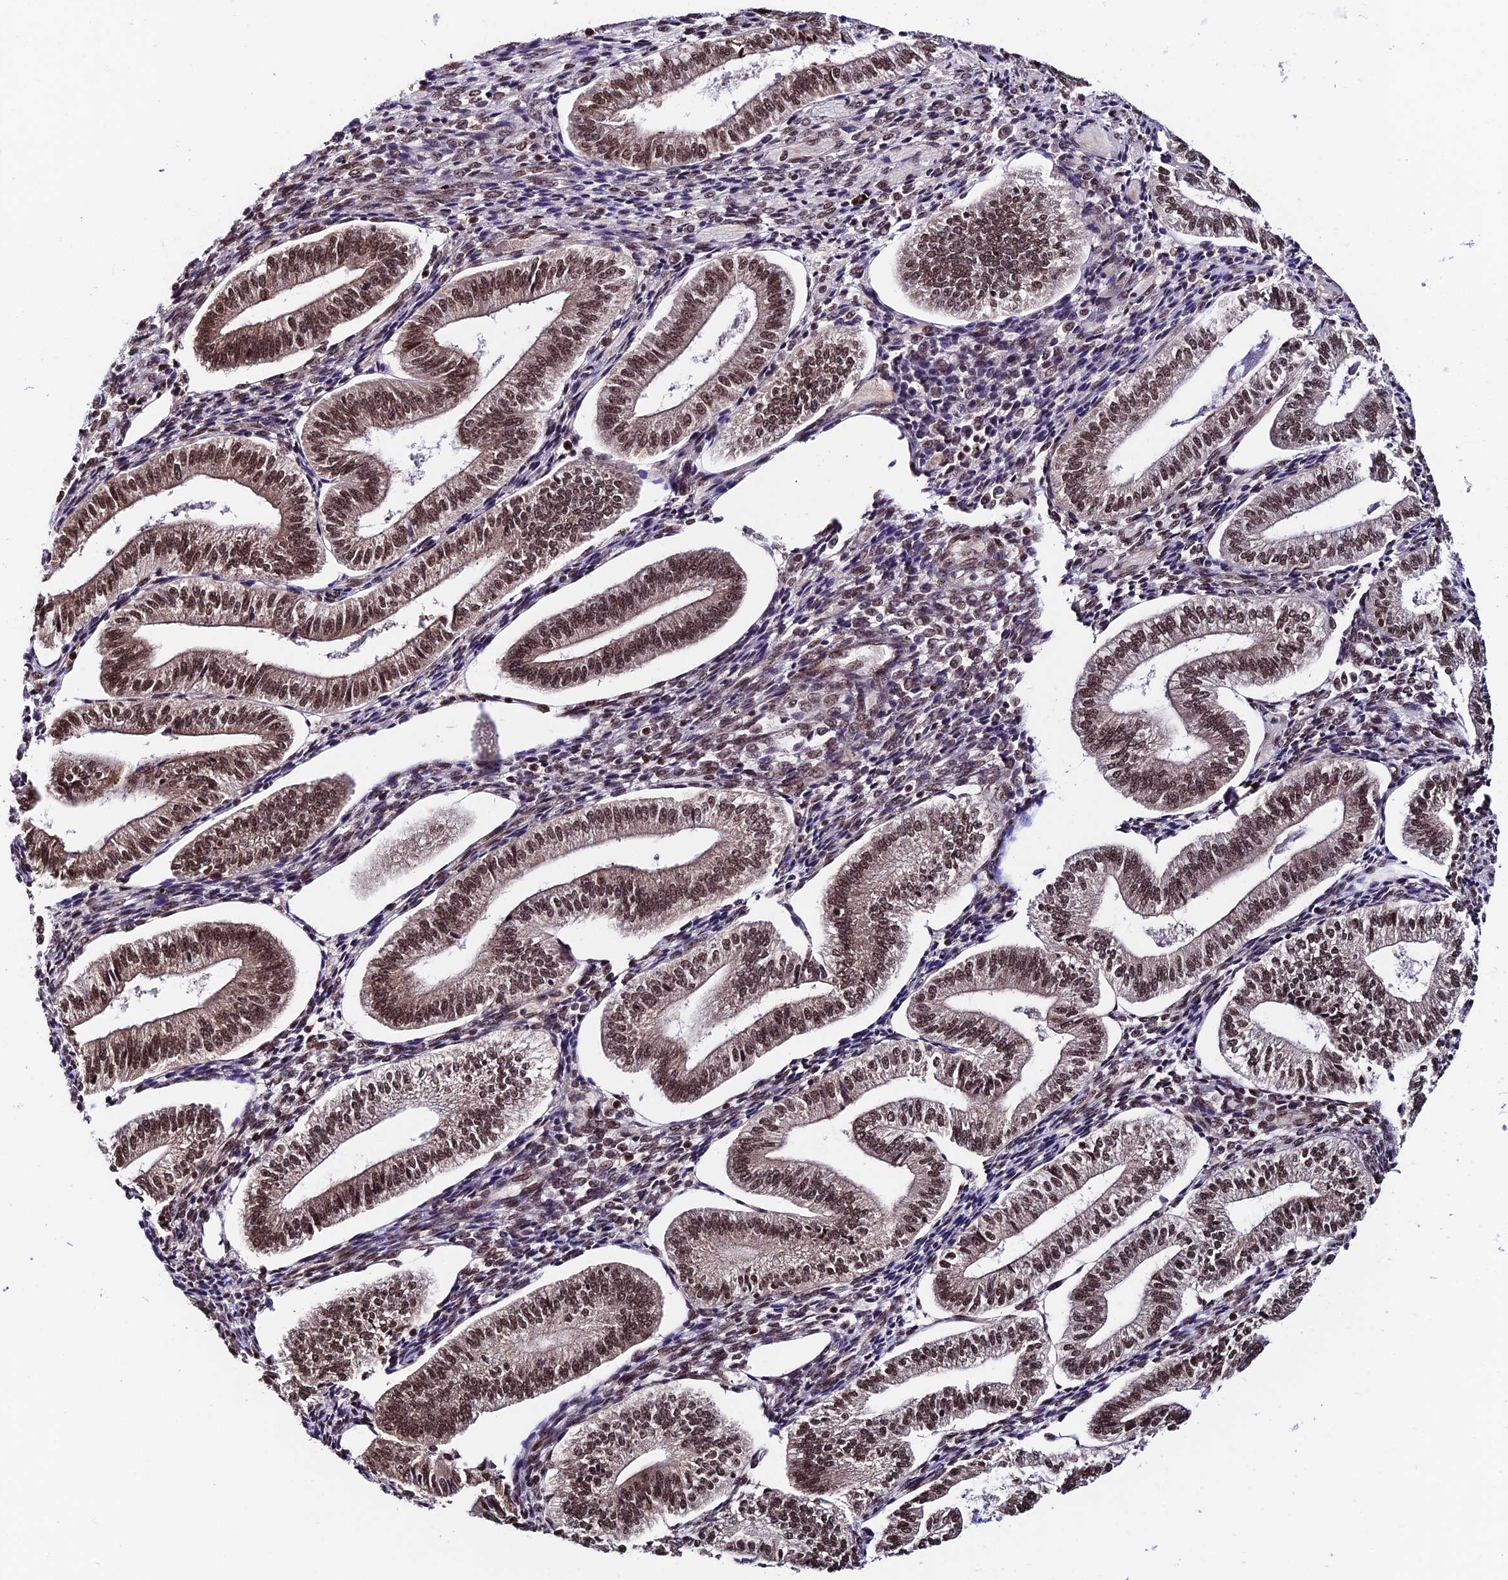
{"staining": {"intensity": "moderate", "quantity": "25%-75%", "location": "nuclear"}, "tissue": "endometrium", "cell_type": "Cells in endometrial stroma", "image_type": "normal", "snomed": [{"axis": "morphology", "description": "Normal tissue, NOS"}, {"axis": "topography", "description": "Endometrium"}], "caption": "Approximately 25%-75% of cells in endometrial stroma in normal human endometrium display moderate nuclear protein expression as visualized by brown immunohistochemical staining.", "gene": "RBM42", "patient": {"sex": "female", "age": 34}}